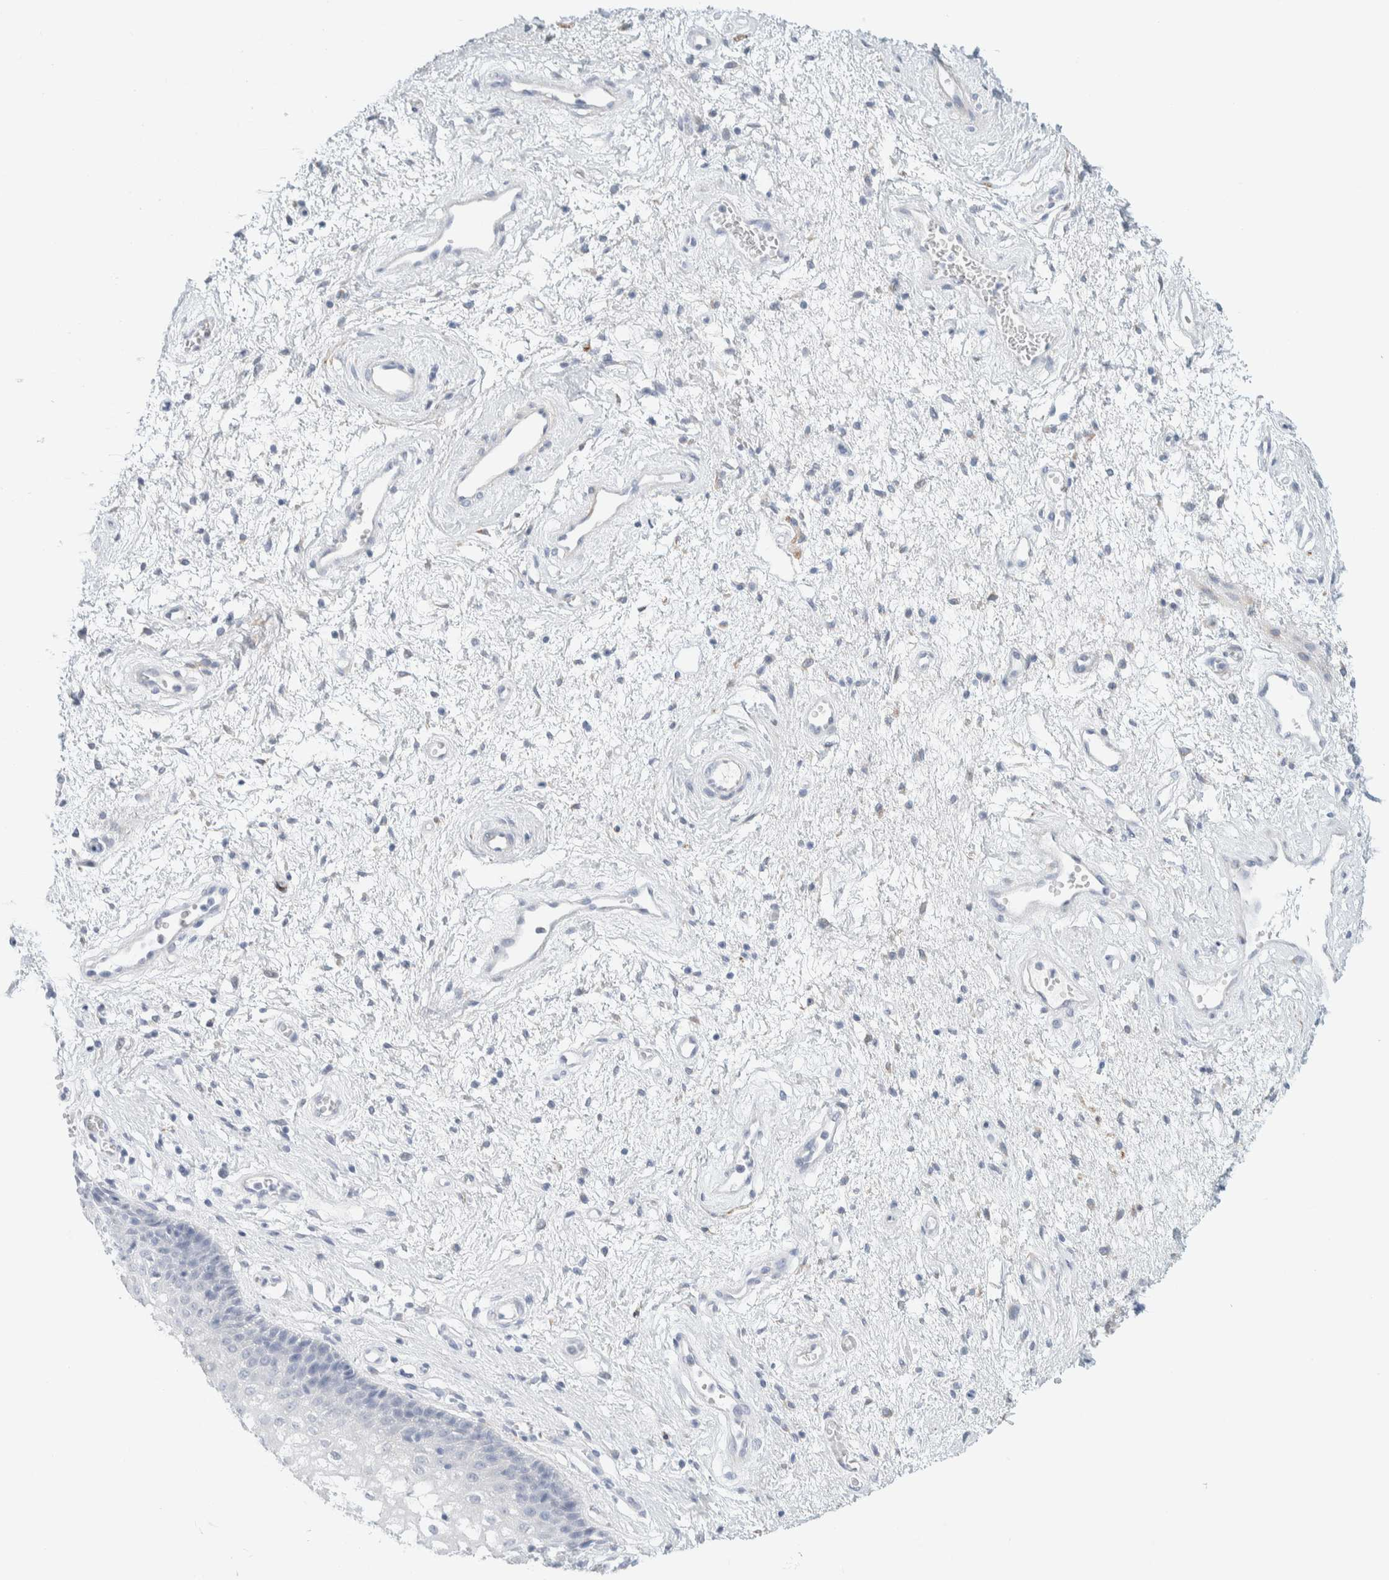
{"staining": {"intensity": "negative", "quantity": "none", "location": "none"}, "tissue": "vagina", "cell_type": "Squamous epithelial cells", "image_type": "normal", "snomed": [{"axis": "morphology", "description": "Normal tissue, NOS"}, {"axis": "topography", "description": "Vagina"}], "caption": "Vagina stained for a protein using immunohistochemistry (IHC) reveals no staining squamous epithelial cells.", "gene": "ATCAY", "patient": {"sex": "female", "age": 34}}